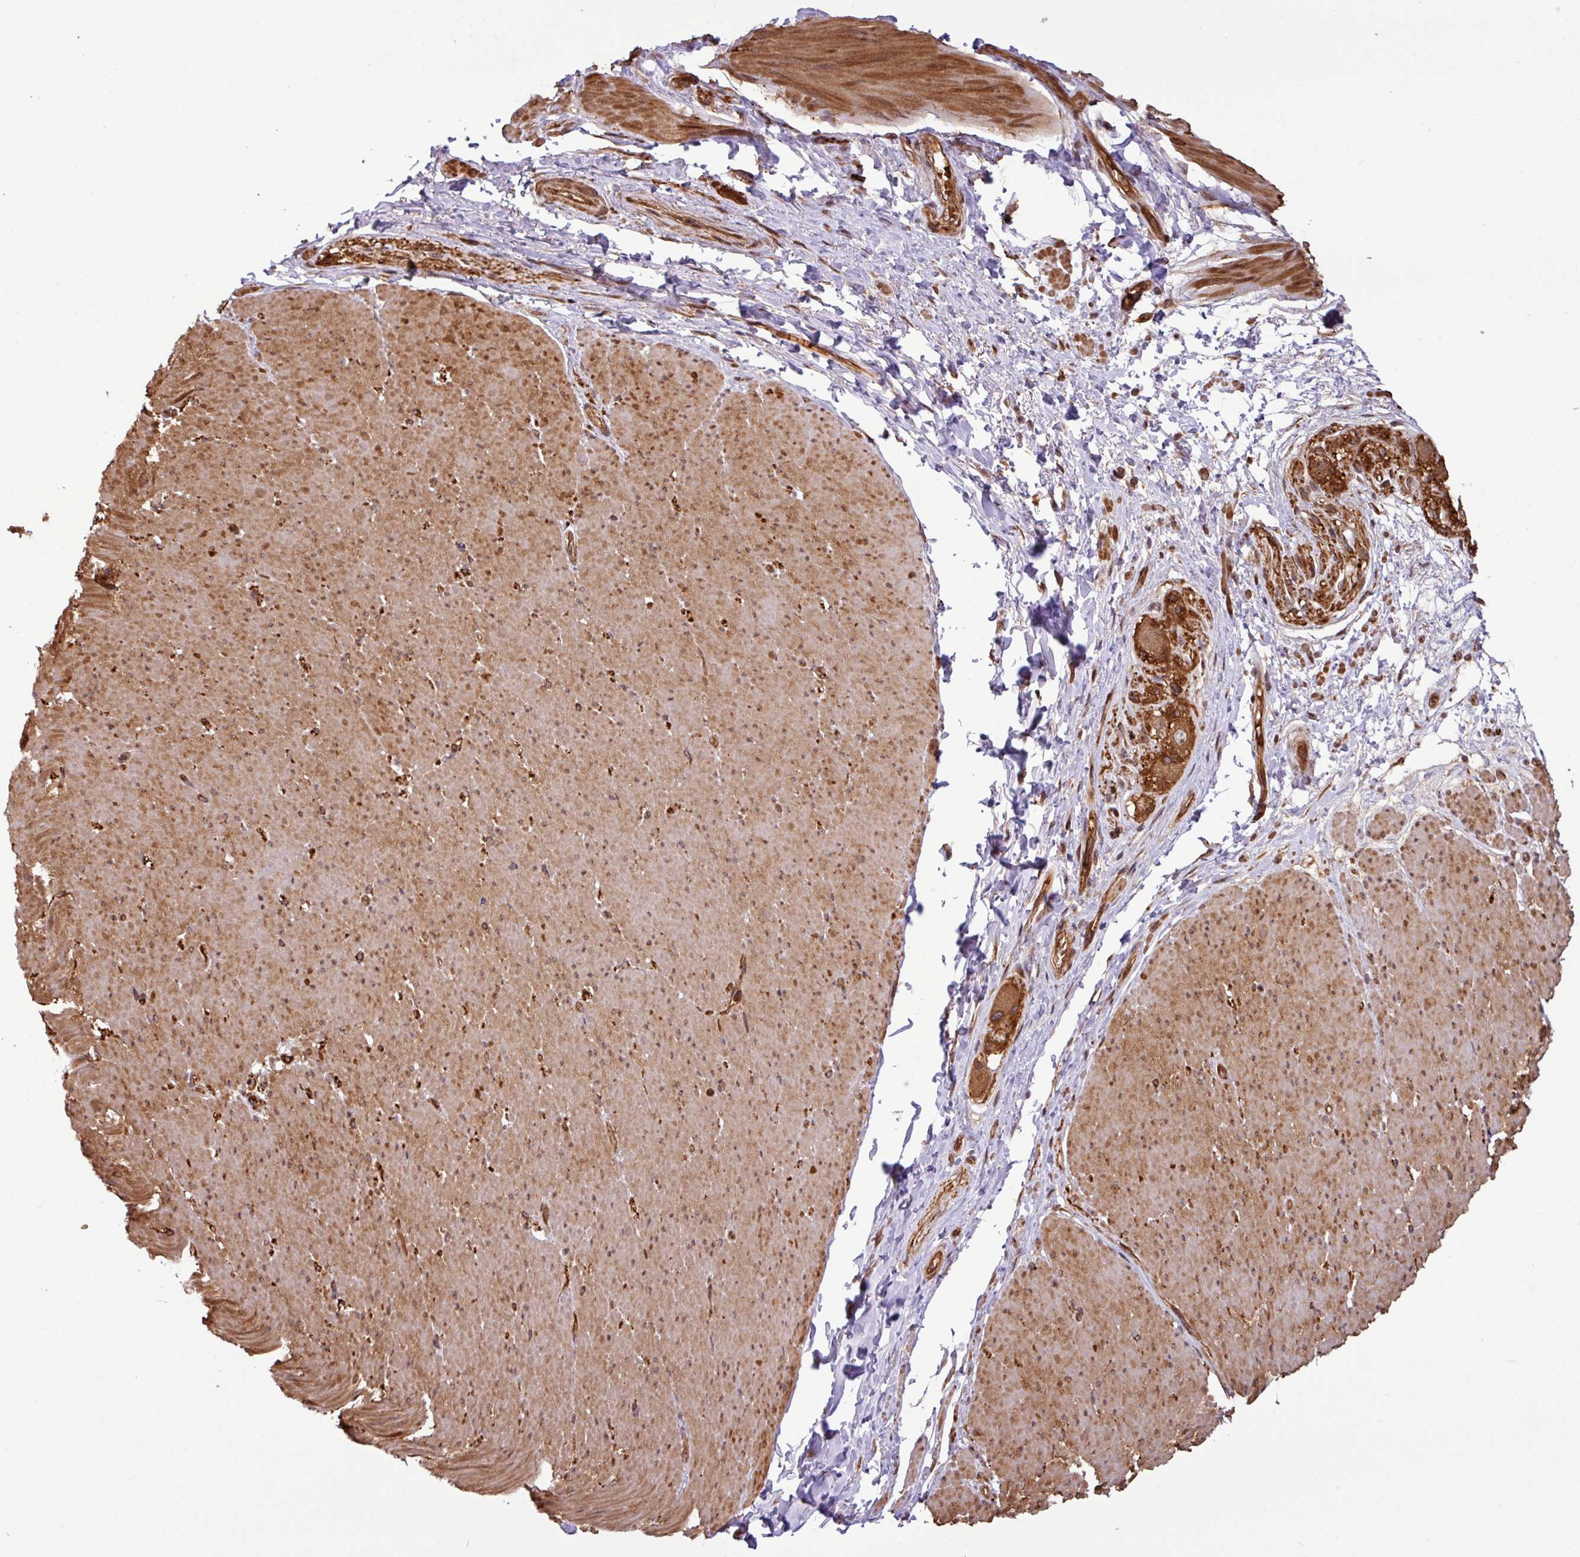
{"staining": {"intensity": "strong", "quantity": ">75%", "location": "cytoplasmic/membranous"}, "tissue": "smooth muscle", "cell_type": "Smooth muscle cells", "image_type": "normal", "snomed": [{"axis": "morphology", "description": "Normal tissue, NOS"}, {"axis": "topography", "description": "Smooth muscle"}, {"axis": "topography", "description": "Rectum"}], "caption": "Smooth muscle was stained to show a protein in brown. There is high levels of strong cytoplasmic/membranous expression in about >75% of smooth muscle cells. Nuclei are stained in blue.", "gene": "C7orf50", "patient": {"sex": "male", "age": 53}}